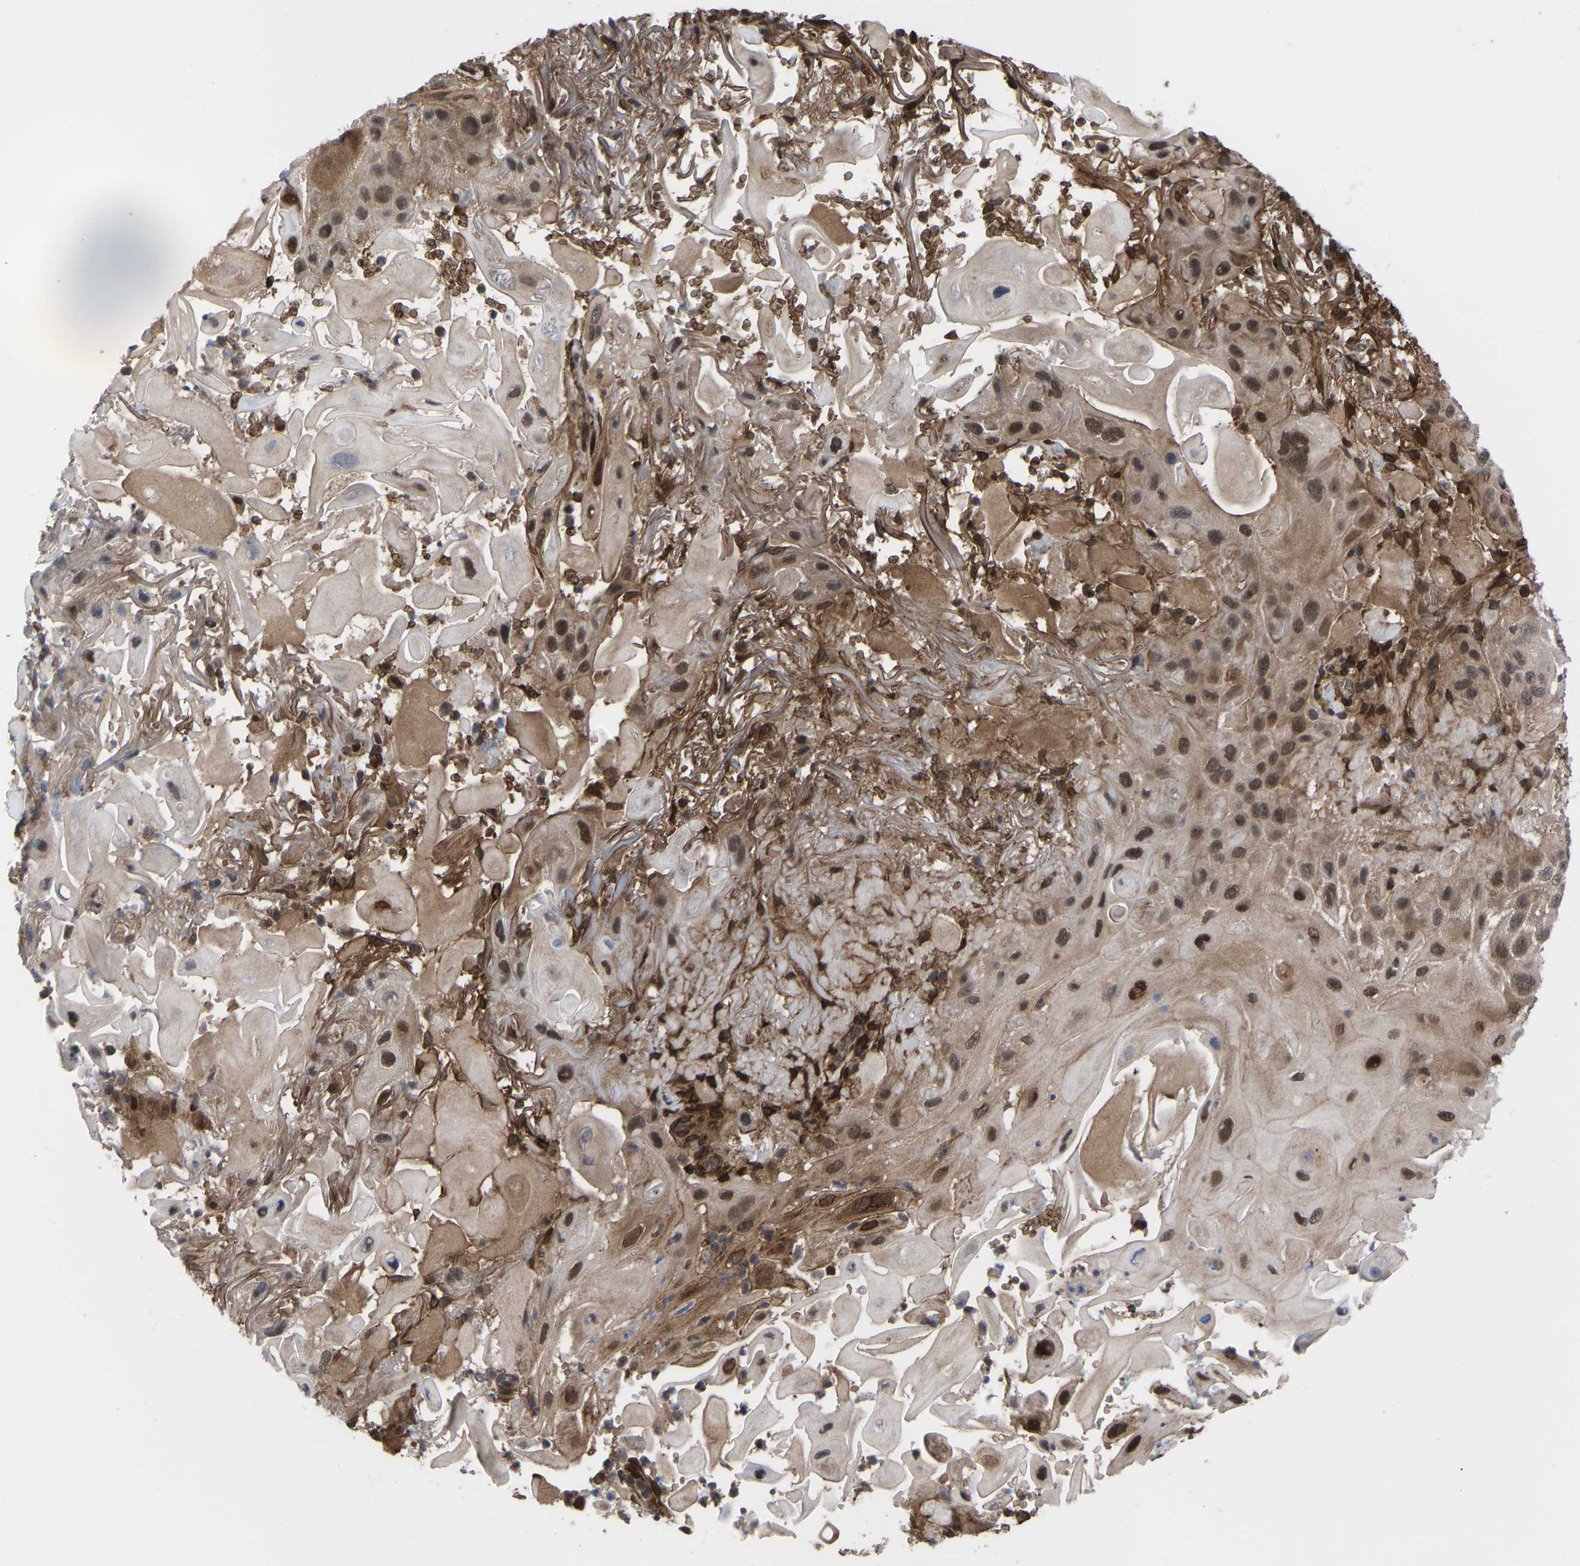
{"staining": {"intensity": "moderate", "quantity": ">75%", "location": "cytoplasmic/membranous,nuclear"}, "tissue": "skin cancer", "cell_type": "Tumor cells", "image_type": "cancer", "snomed": [{"axis": "morphology", "description": "Squamous cell carcinoma, NOS"}, {"axis": "topography", "description": "Skin"}], "caption": "A micrograph of squamous cell carcinoma (skin) stained for a protein reveals moderate cytoplasmic/membranous and nuclear brown staining in tumor cells.", "gene": "CYP7B1", "patient": {"sex": "female", "age": 77}}